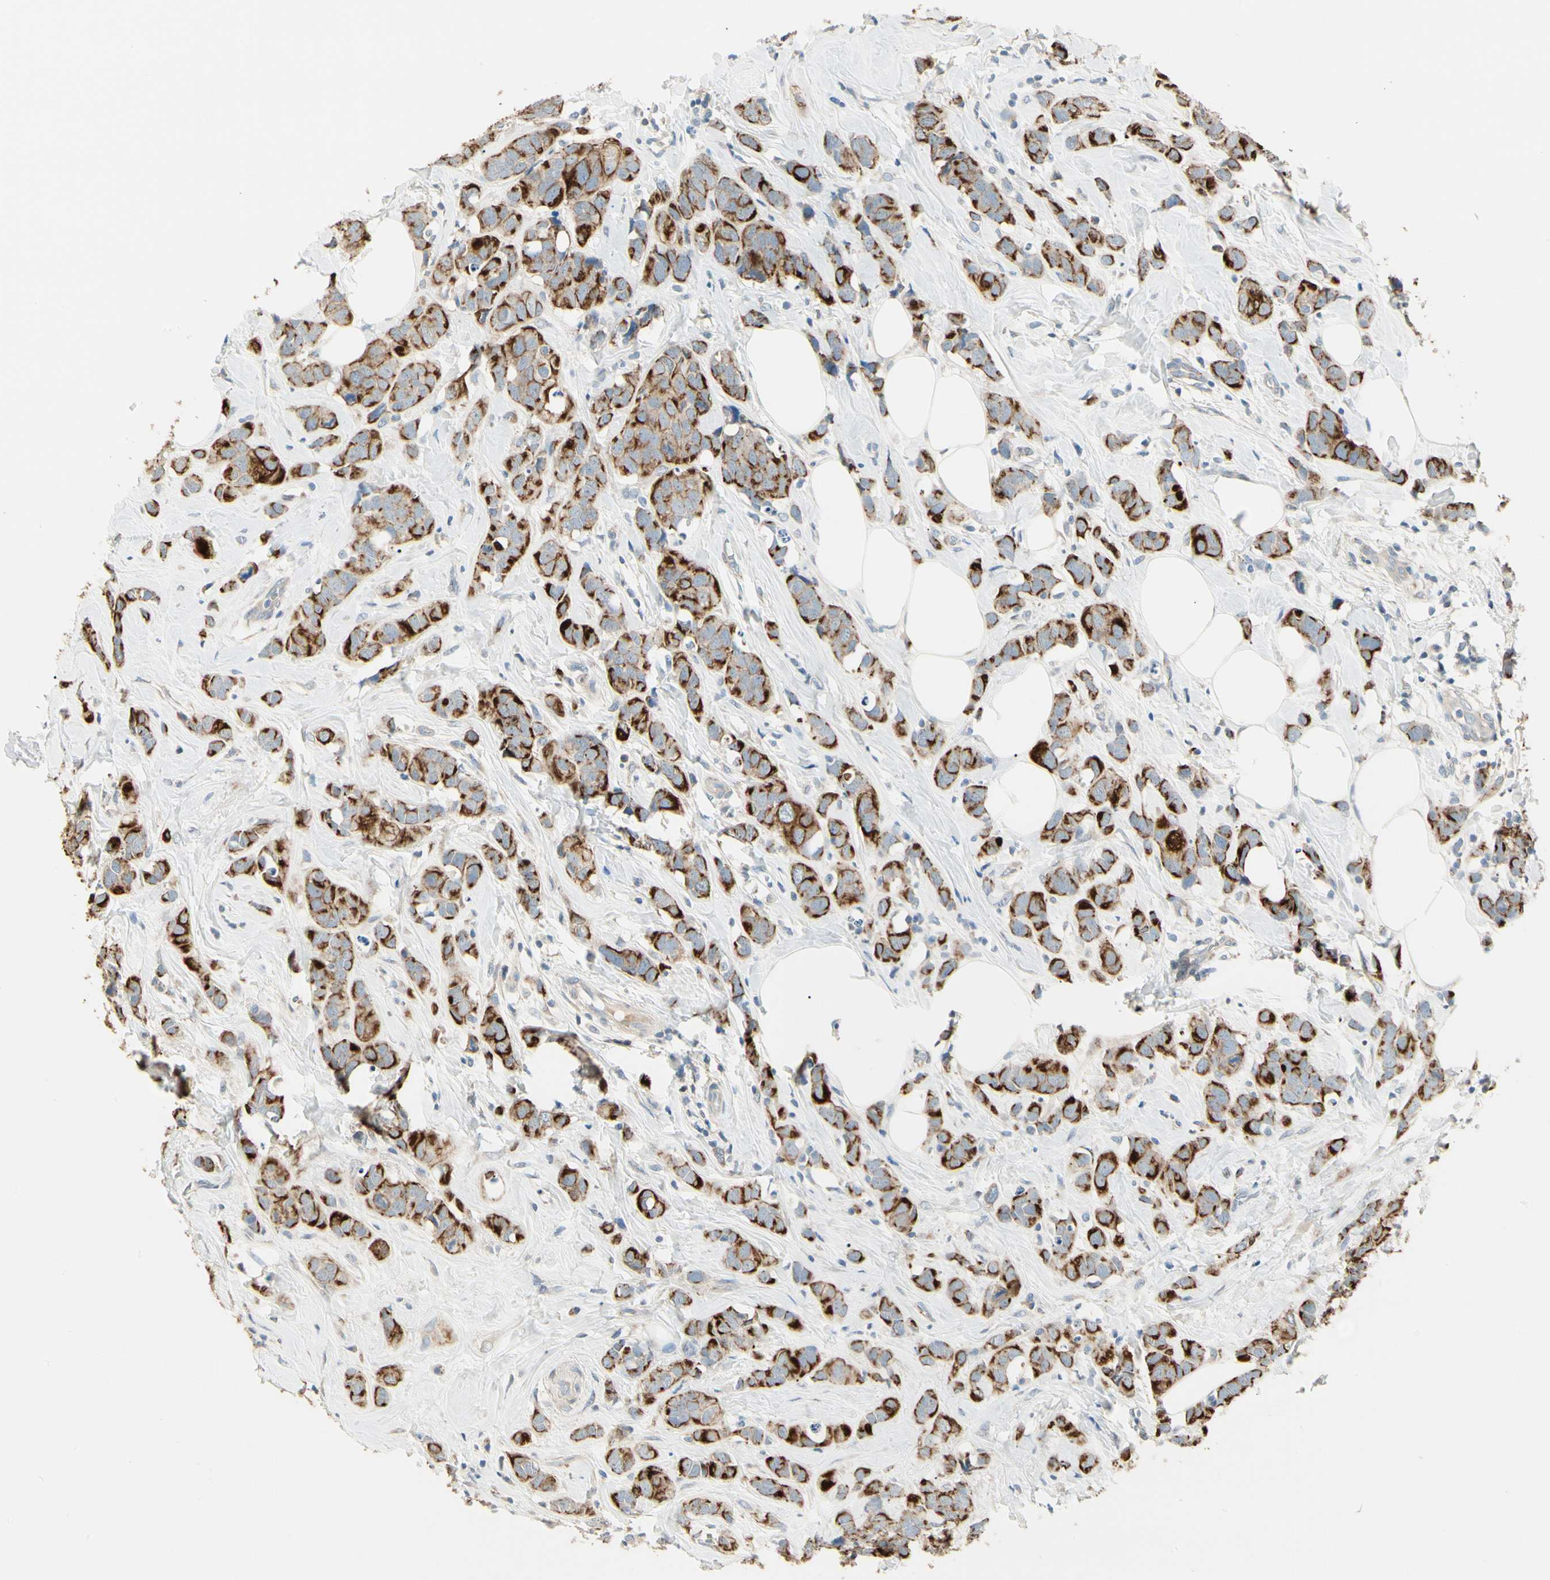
{"staining": {"intensity": "strong", "quantity": ">75%", "location": "cytoplasmic/membranous"}, "tissue": "breast cancer", "cell_type": "Tumor cells", "image_type": "cancer", "snomed": [{"axis": "morphology", "description": "Normal tissue, NOS"}, {"axis": "morphology", "description": "Duct carcinoma"}, {"axis": "topography", "description": "Breast"}], "caption": "Human breast cancer stained with a protein marker exhibits strong staining in tumor cells.", "gene": "DUSP12", "patient": {"sex": "female", "age": 50}}